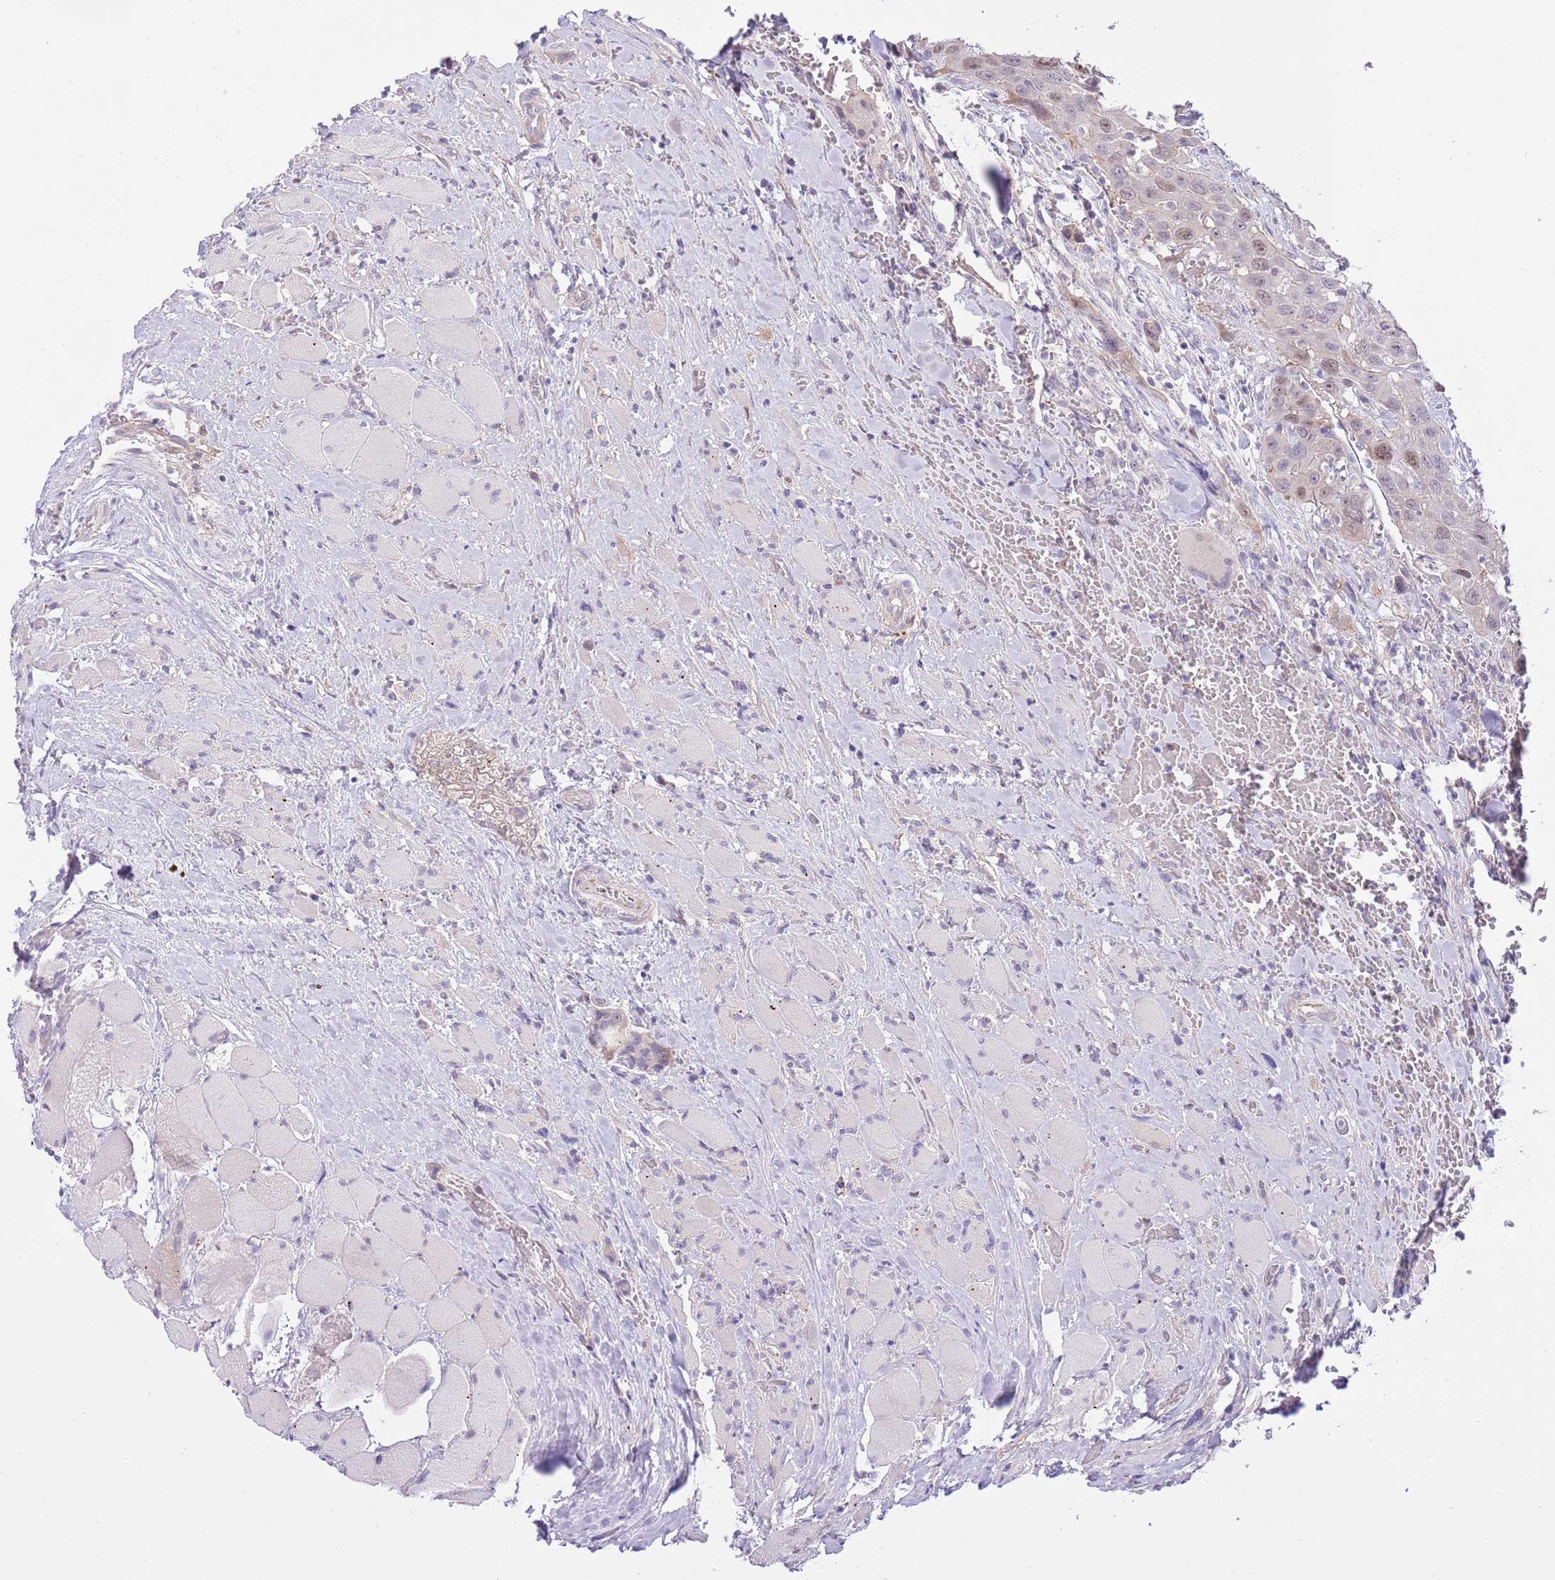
{"staining": {"intensity": "moderate", "quantity": "25%-75%", "location": "nuclear"}, "tissue": "head and neck cancer", "cell_type": "Tumor cells", "image_type": "cancer", "snomed": [{"axis": "morphology", "description": "Squamous cell carcinoma, NOS"}, {"axis": "topography", "description": "Head-Neck"}], "caption": "Head and neck cancer stained with a protein marker reveals moderate staining in tumor cells.", "gene": "FBRSL1", "patient": {"sex": "male", "age": 81}}